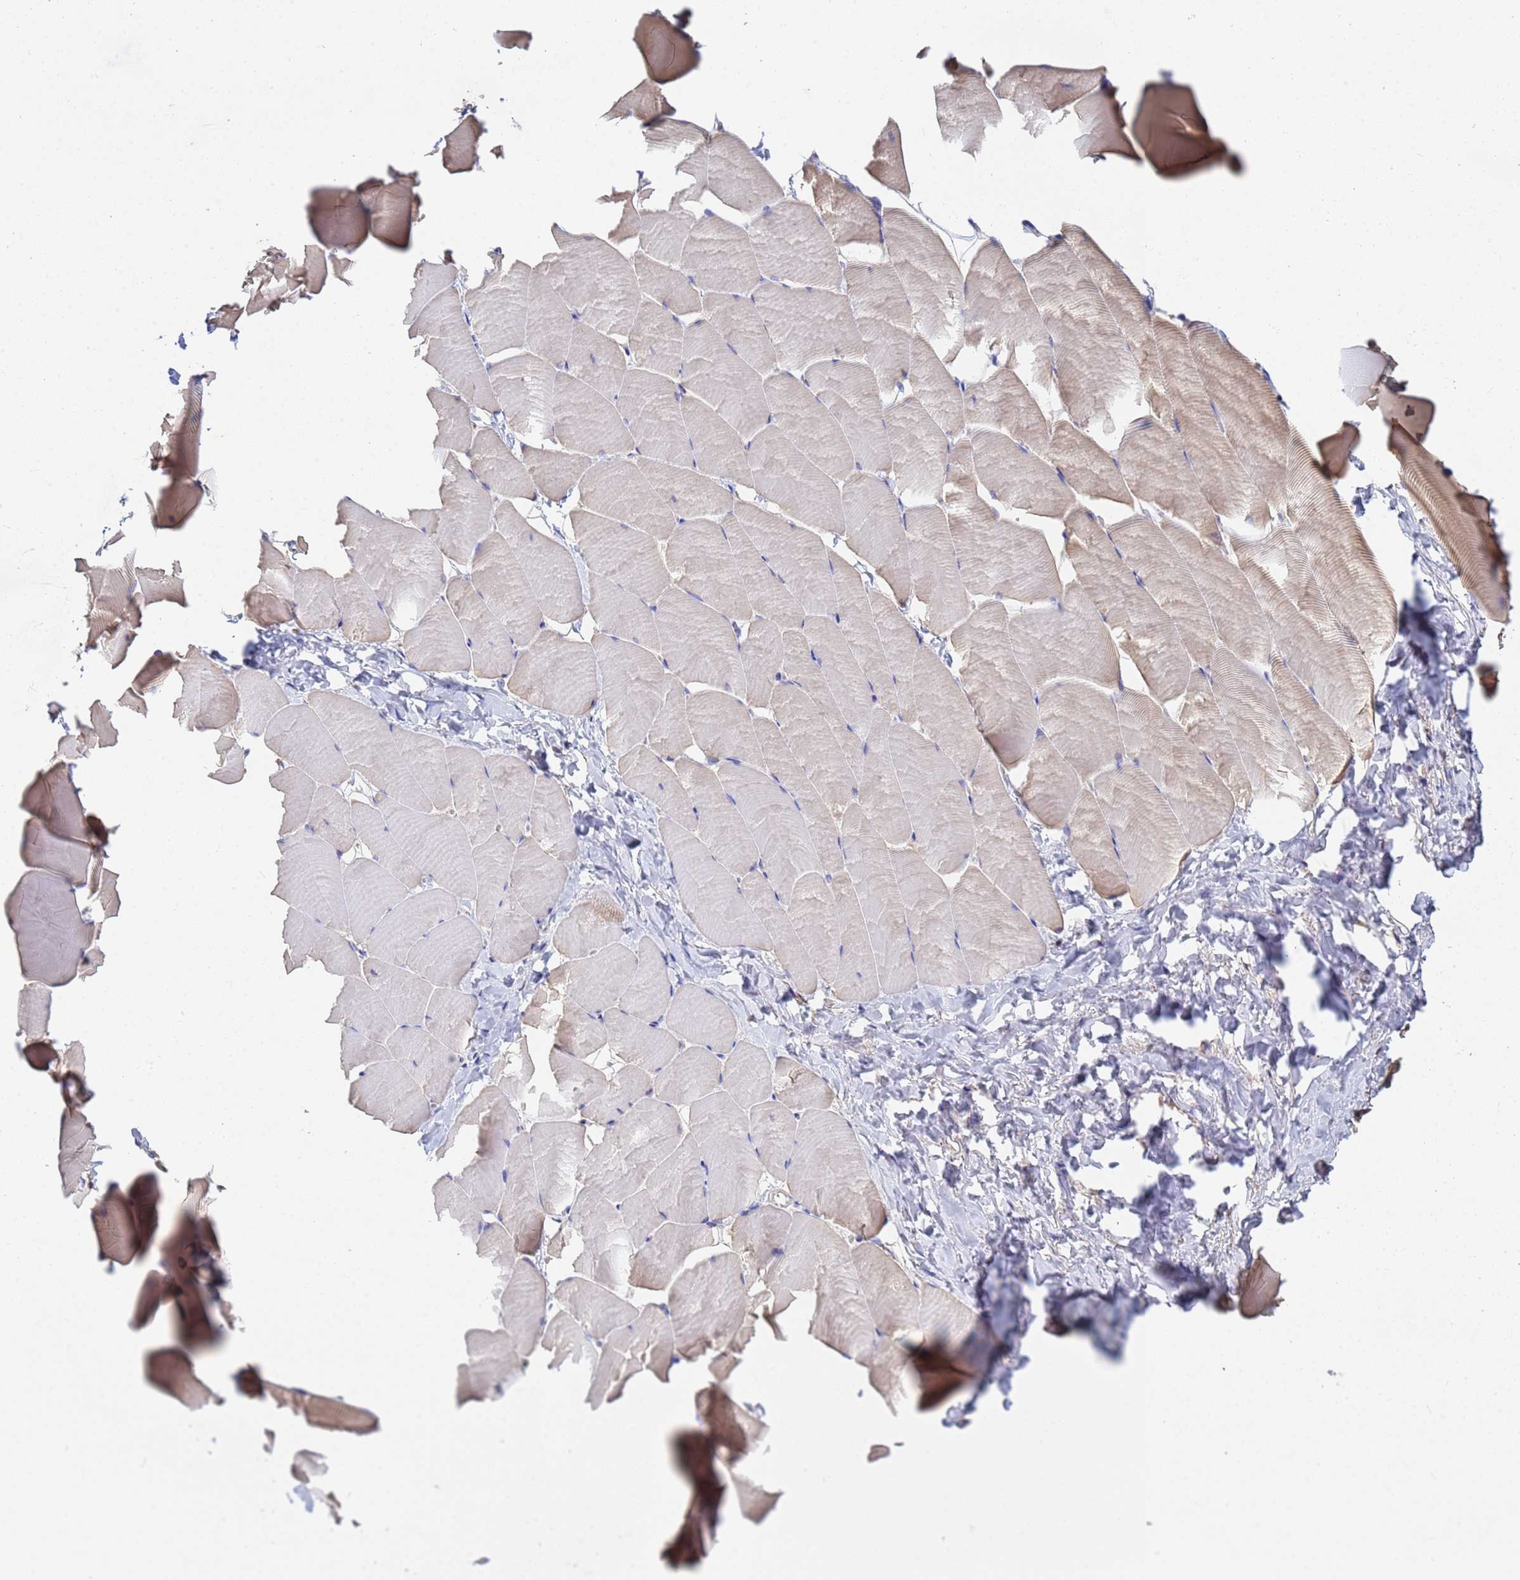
{"staining": {"intensity": "negative", "quantity": "none", "location": "none"}, "tissue": "skeletal muscle", "cell_type": "Myocytes", "image_type": "normal", "snomed": [{"axis": "morphology", "description": "Normal tissue, NOS"}, {"axis": "topography", "description": "Skeletal muscle"}], "caption": "IHC of unremarkable human skeletal muscle shows no positivity in myocytes. (Brightfield microscopy of DAB immunohistochemistry at high magnification).", "gene": "GLUD1", "patient": {"sex": "male", "age": 25}}